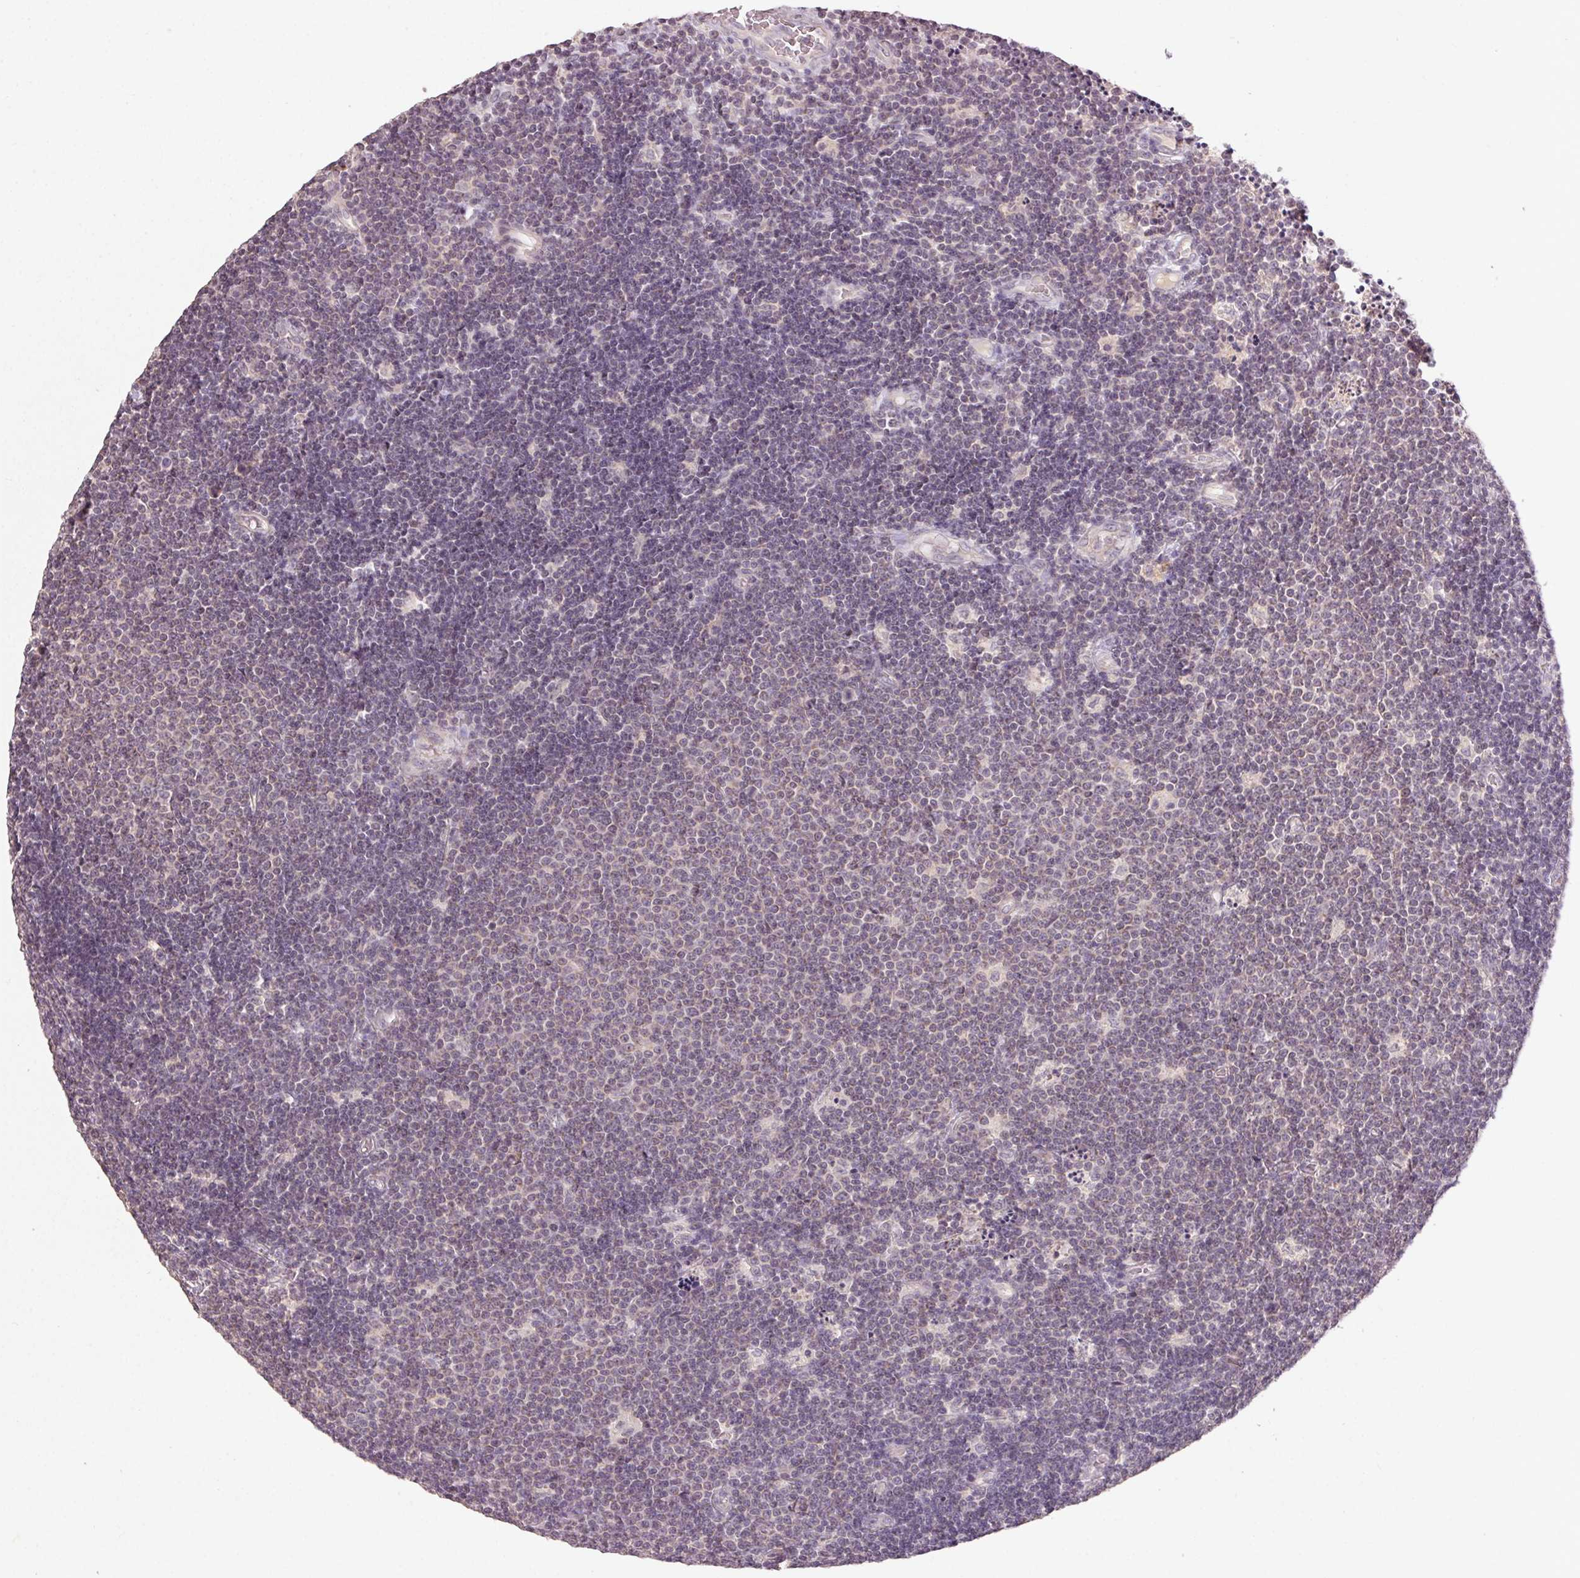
{"staining": {"intensity": "negative", "quantity": "none", "location": "none"}, "tissue": "lymphoma", "cell_type": "Tumor cells", "image_type": "cancer", "snomed": [{"axis": "morphology", "description": "Malignant lymphoma, non-Hodgkin's type, Low grade"}, {"axis": "topography", "description": "Brain"}], "caption": "This is an IHC micrograph of malignant lymphoma, non-Hodgkin's type (low-grade). There is no staining in tumor cells.", "gene": "KLRC3", "patient": {"sex": "female", "age": 66}}